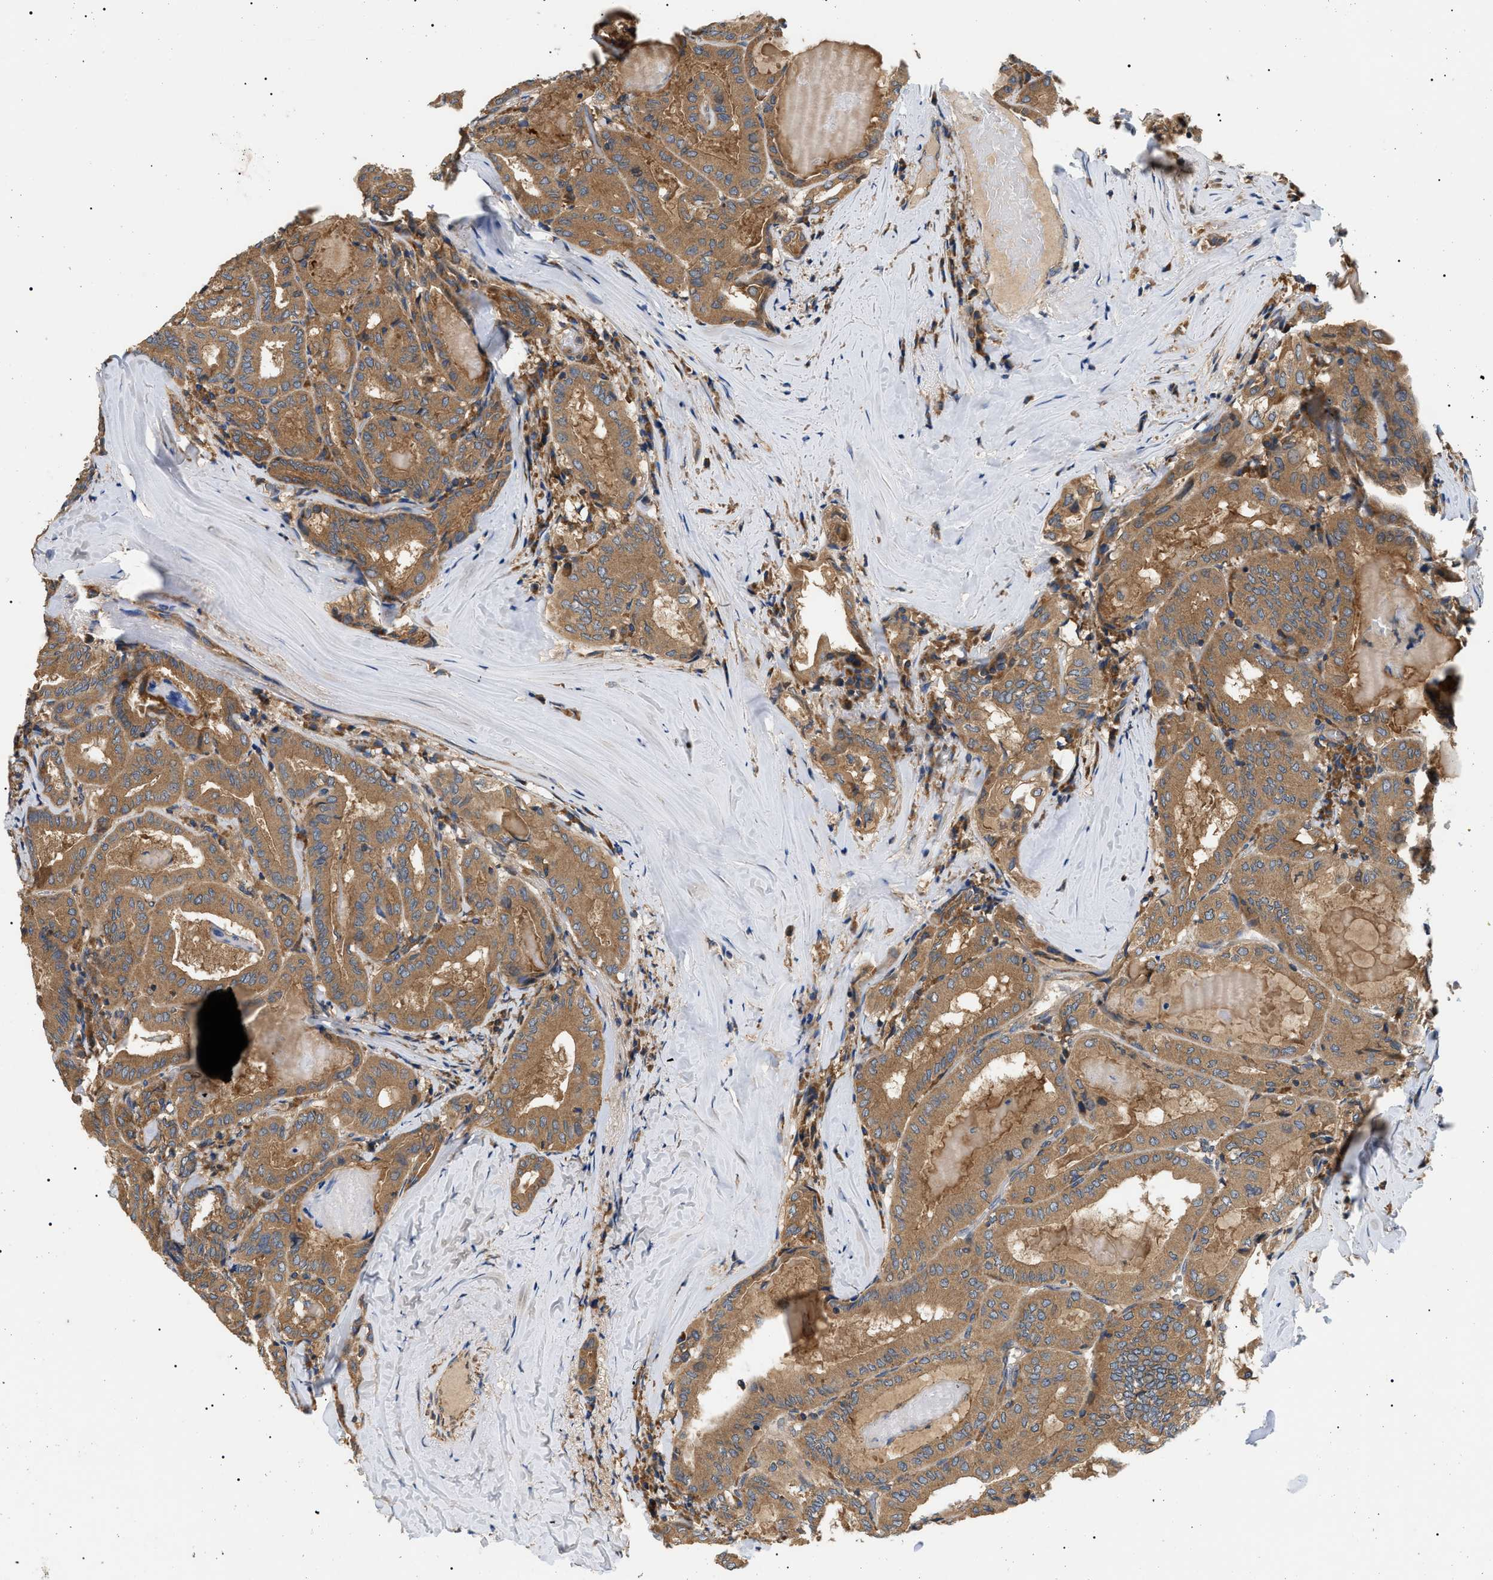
{"staining": {"intensity": "moderate", "quantity": ">75%", "location": "cytoplasmic/membranous"}, "tissue": "thyroid cancer", "cell_type": "Tumor cells", "image_type": "cancer", "snomed": [{"axis": "morphology", "description": "Papillary adenocarcinoma, NOS"}, {"axis": "topography", "description": "Thyroid gland"}], "caption": "Thyroid cancer (papillary adenocarcinoma) stained for a protein exhibits moderate cytoplasmic/membranous positivity in tumor cells.", "gene": "PPM1B", "patient": {"sex": "female", "age": 42}}